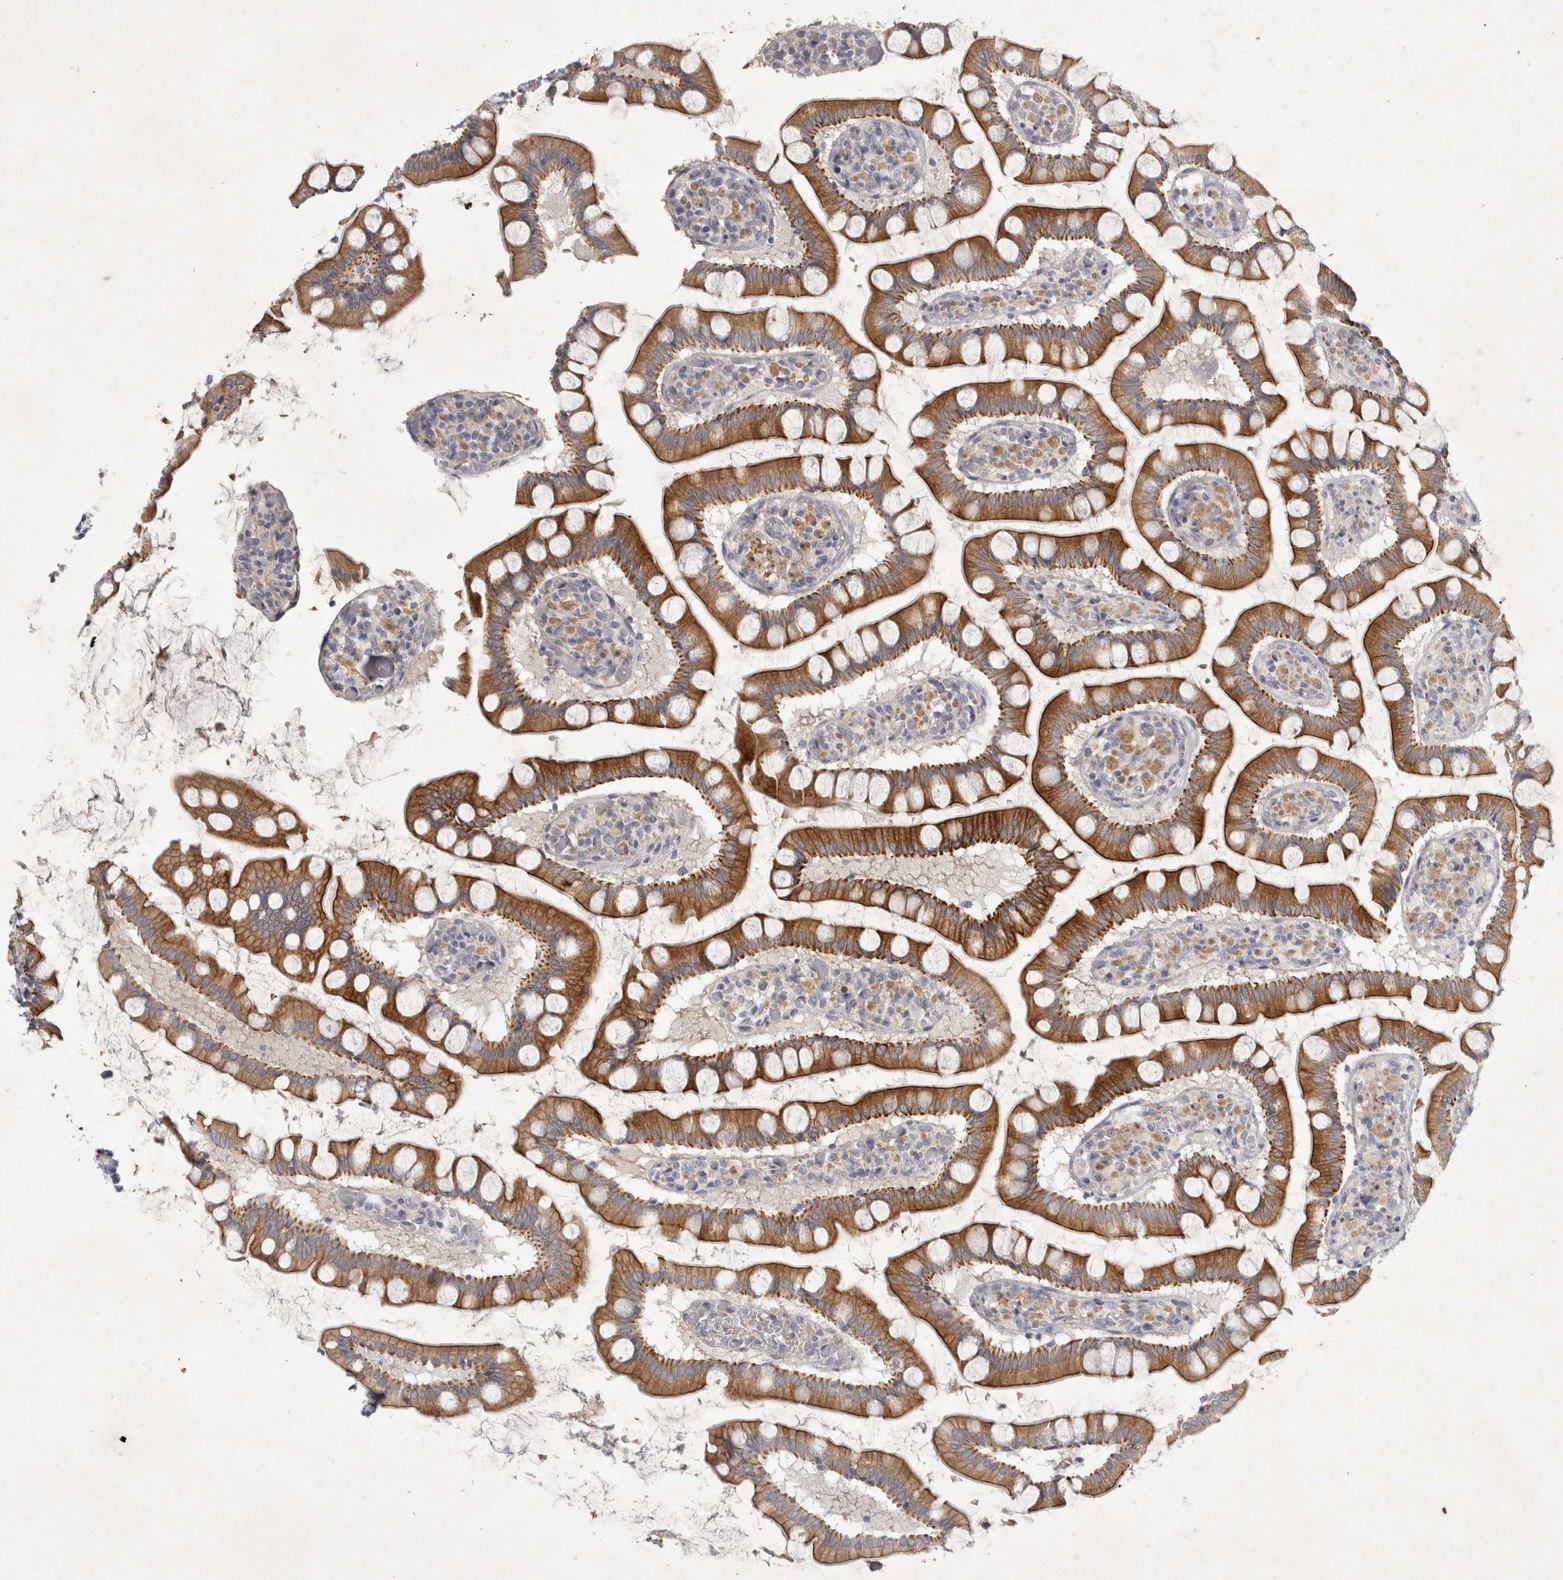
{"staining": {"intensity": "strong", "quantity": ">75%", "location": "cytoplasmic/membranous"}, "tissue": "small intestine", "cell_type": "Glandular cells", "image_type": "normal", "snomed": [{"axis": "morphology", "description": "Normal tissue, NOS"}, {"axis": "topography", "description": "Small intestine"}], "caption": "Small intestine stained for a protein (brown) demonstrates strong cytoplasmic/membranous positive staining in about >75% of glandular cells.", "gene": "BZW2", "patient": {"sex": "male", "age": 41}}